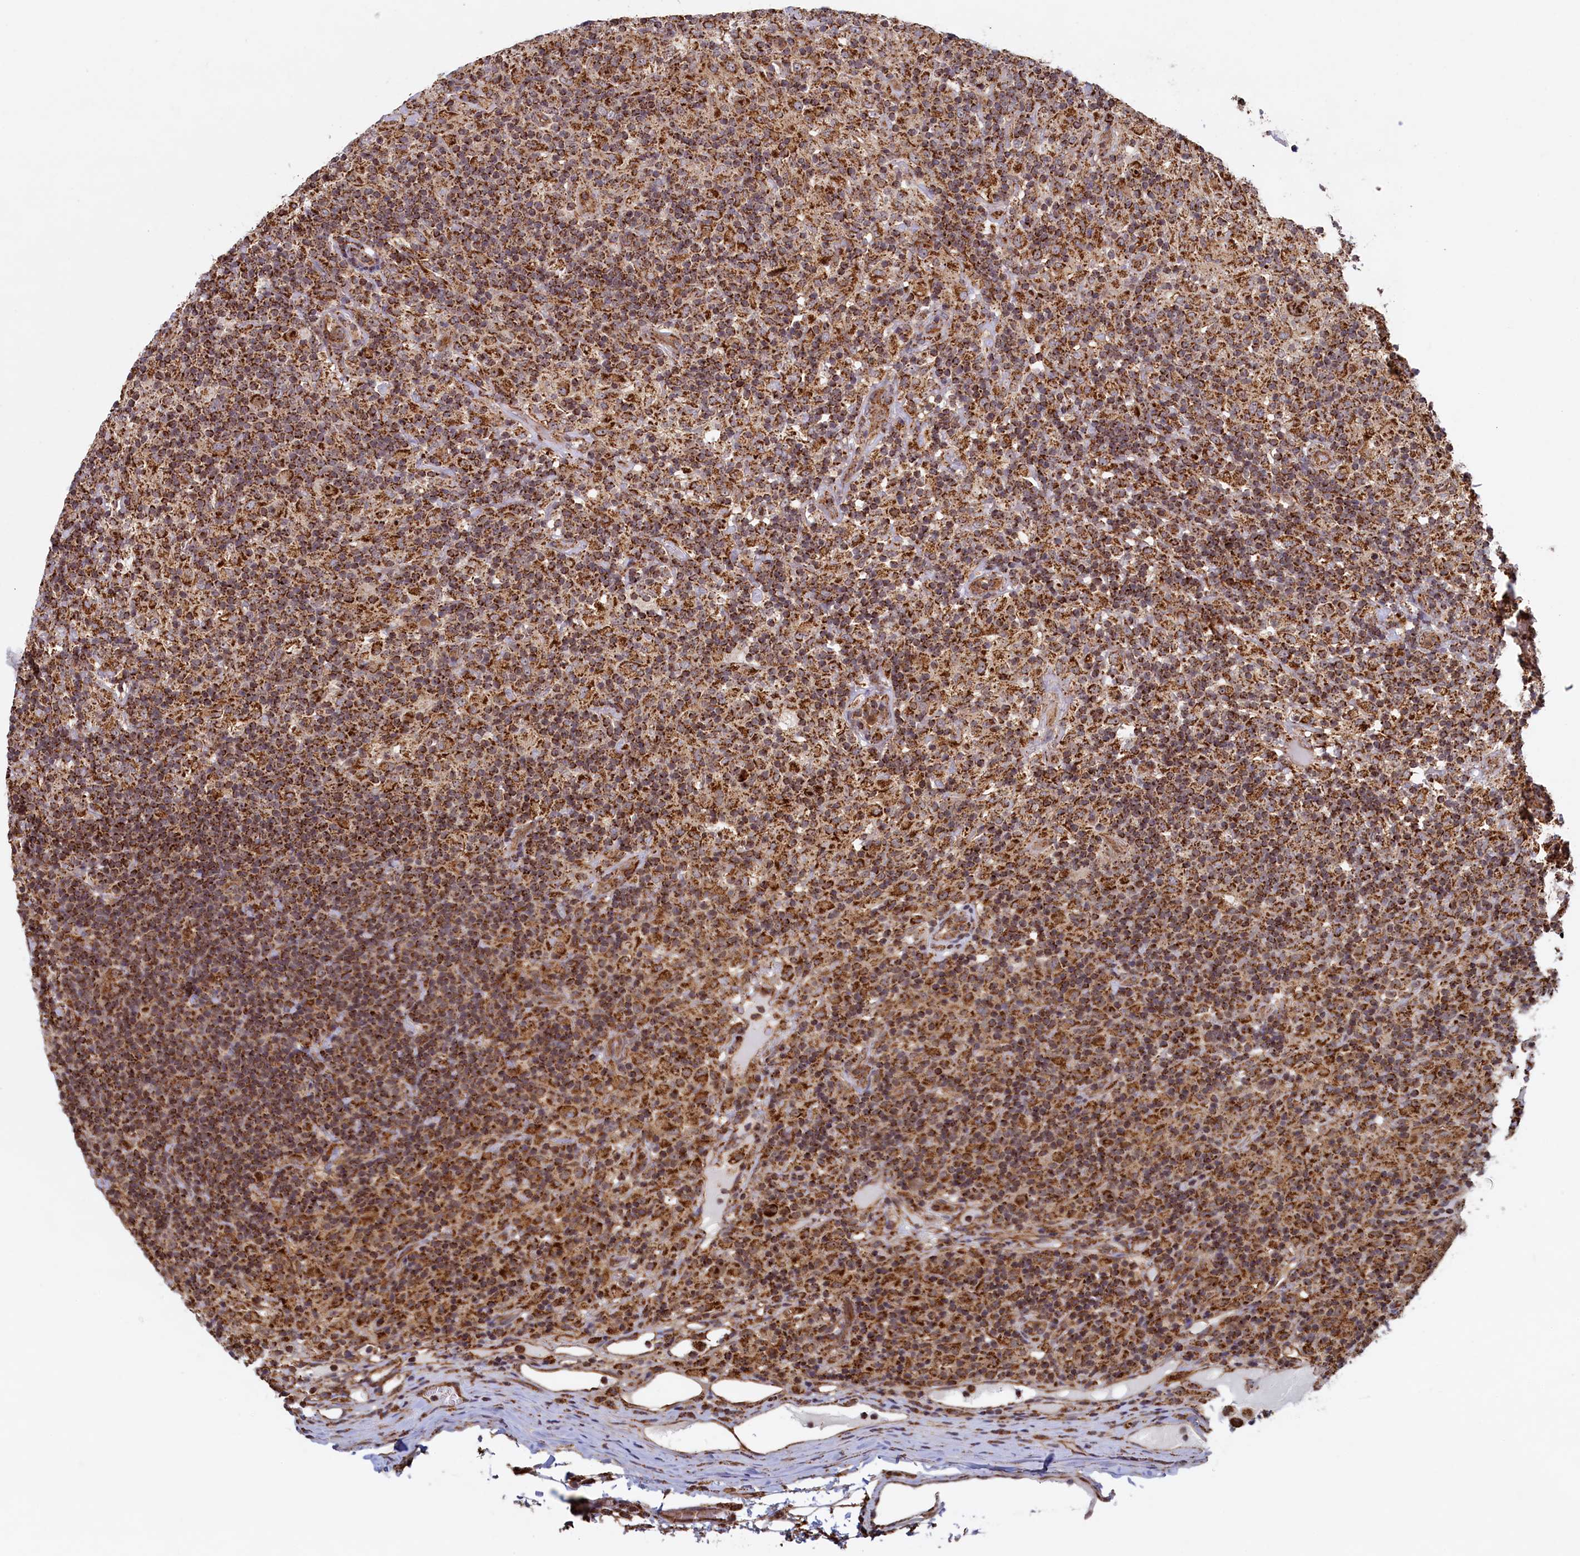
{"staining": {"intensity": "moderate", "quantity": ">75%", "location": "cytoplasmic/membranous"}, "tissue": "lymphoma", "cell_type": "Tumor cells", "image_type": "cancer", "snomed": [{"axis": "morphology", "description": "Hodgkin's disease, NOS"}, {"axis": "topography", "description": "Lymph node"}], "caption": "Human Hodgkin's disease stained for a protein (brown) exhibits moderate cytoplasmic/membranous positive staining in approximately >75% of tumor cells.", "gene": "UBE3B", "patient": {"sex": "male", "age": 70}}